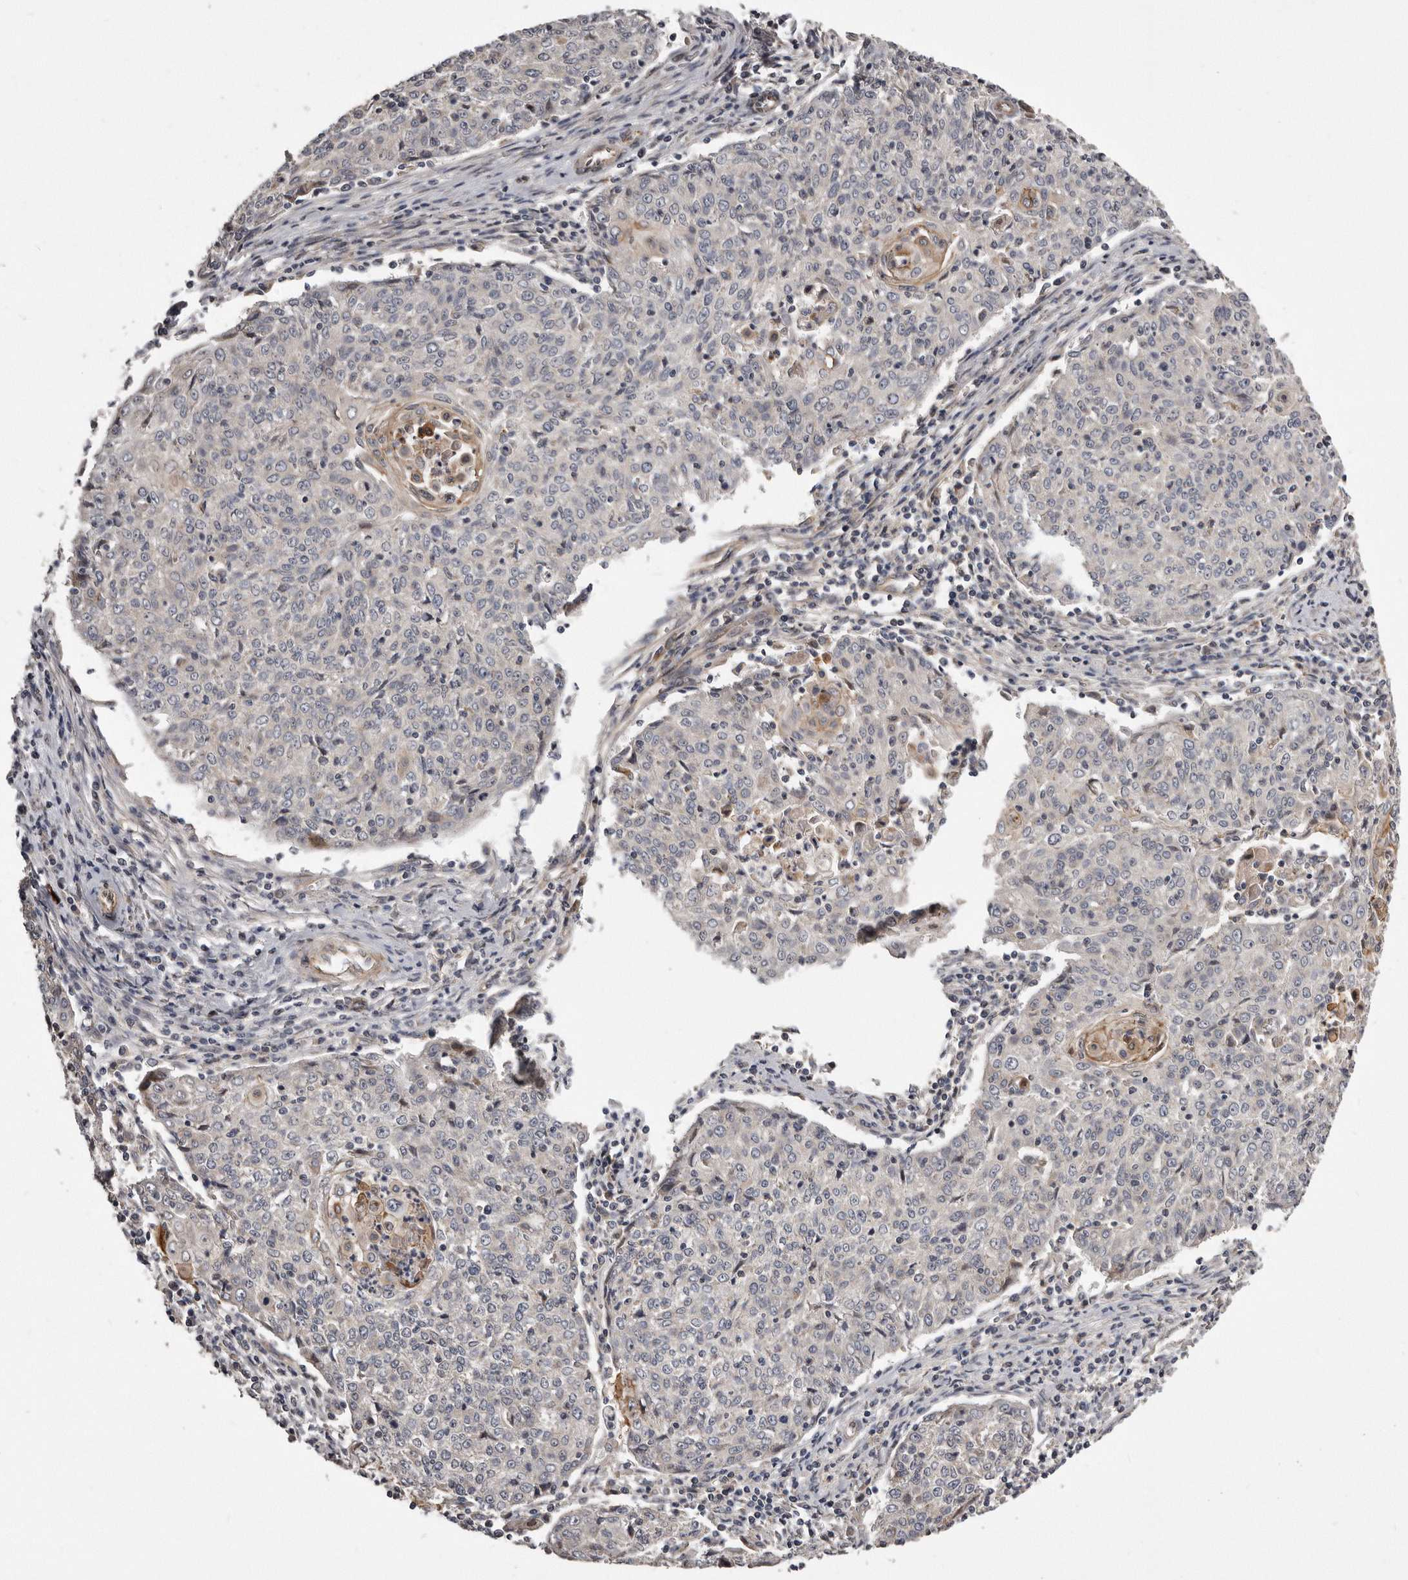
{"staining": {"intensity": "negative", "quantity": "none", "location": "none"}, "tissue": "cervical cancer", "cell_type": "Tumor cells", "image_type": "cancer", "snomed": [{"axis": "morphology", "description": "Squamous cell carcinoma, NOS"}, {"axis": "topography", "description": "Cervix"}], "caption": "Cervical cancer (squamous cell carcinoma) was stained to show a protein in brown. There is no significant positivity in tumor cells. Brightfield microscopy of immunohistochemistry stained with DAB (brown) and hematoxylin (blue), captured at high magnification.", "gene": "ARMCX1", "patient": {"sex": "female", "age": 48}}